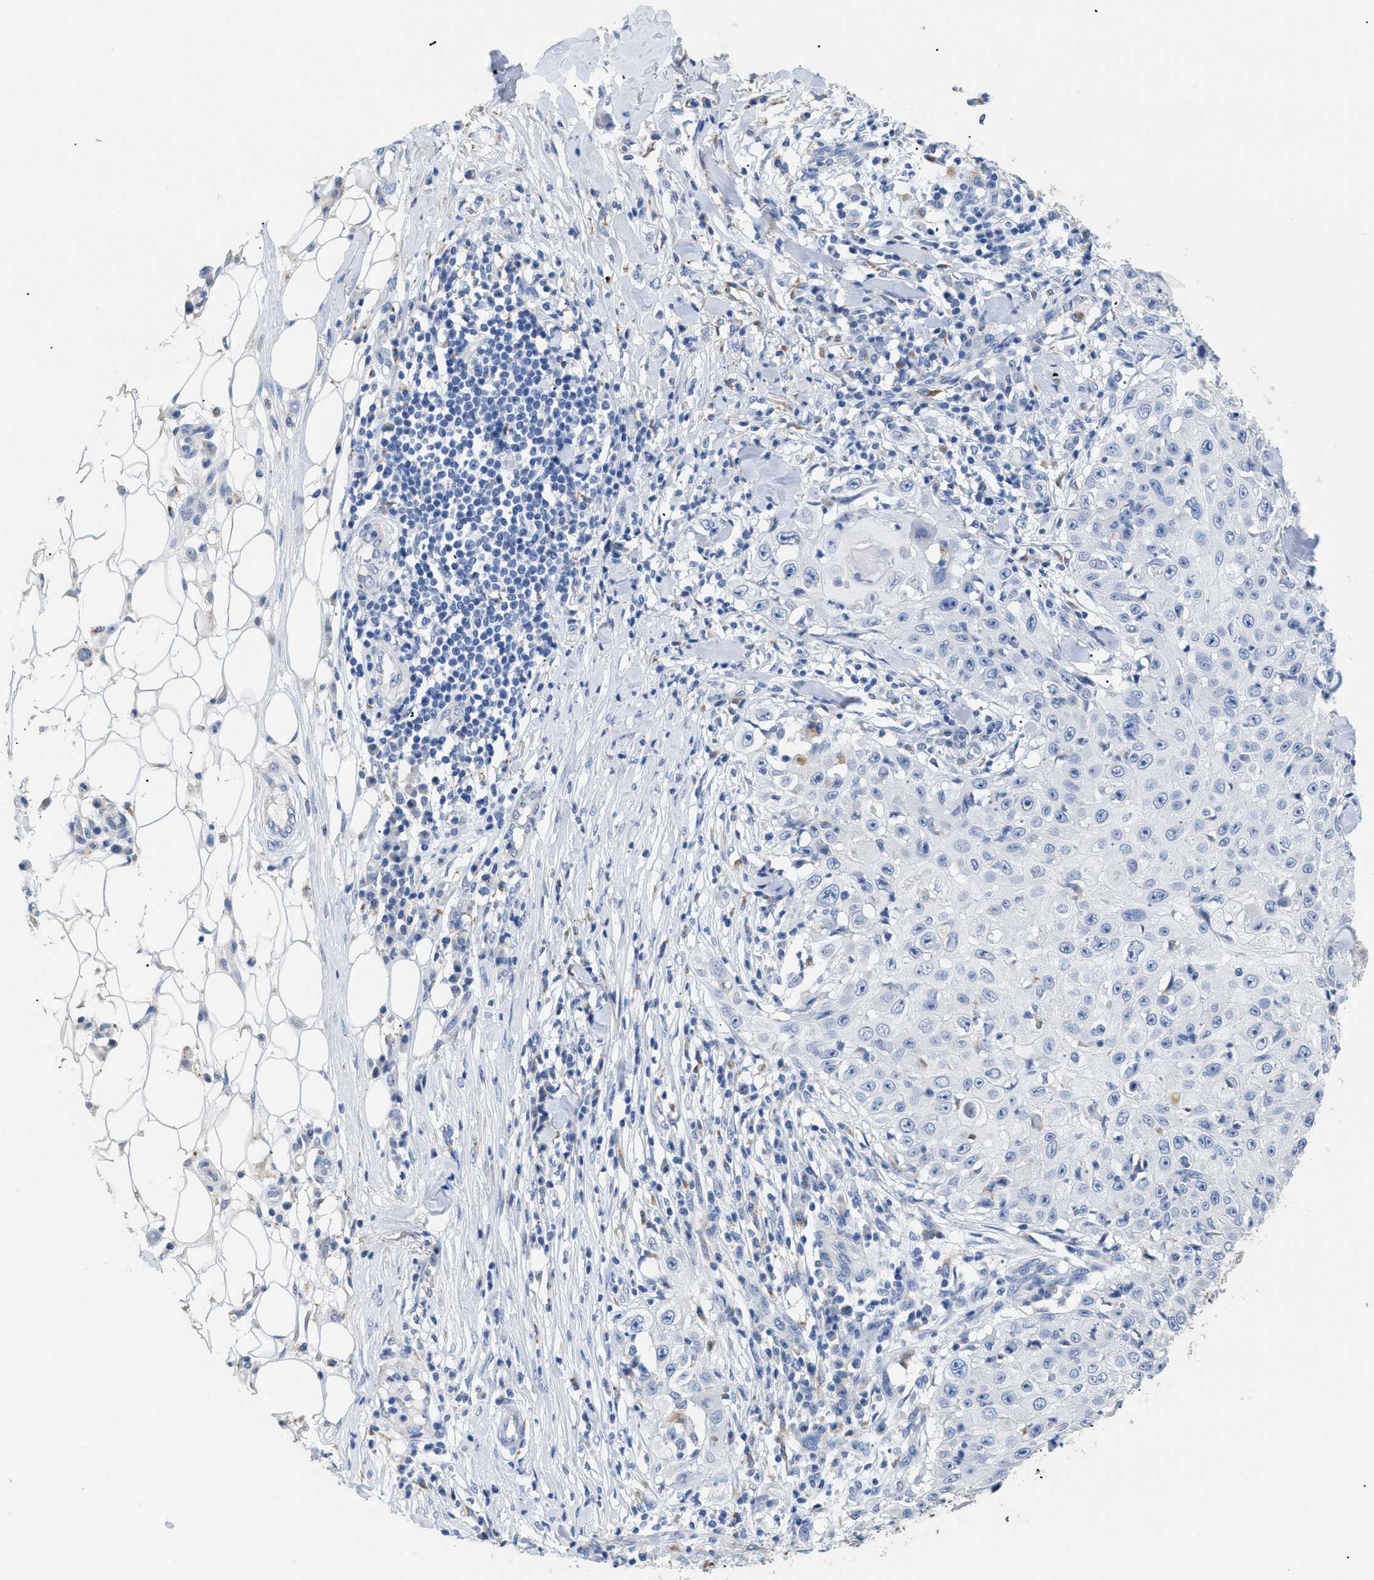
{"staining": {"intensity": "negative", "quantity": "none", "location": "none"}, "tissue": "skin cancer", "cell_type": "Tumor cells", "image_type": "cancer", "snomed": [{"axis": "morphology", "description": "Squamous cell carcinoma, NOS"}, {"axis": "topography", "description": "Skin"}], "caption": "Immunohistochemistry (IHC) photomicrograph of human skin cancer (squamous cell carcinoma) stained for a protein (brown), which shows no staining in tumor cells.", "gene": "APOBEC2", "patient": {"sex": "male", "age": 86}}